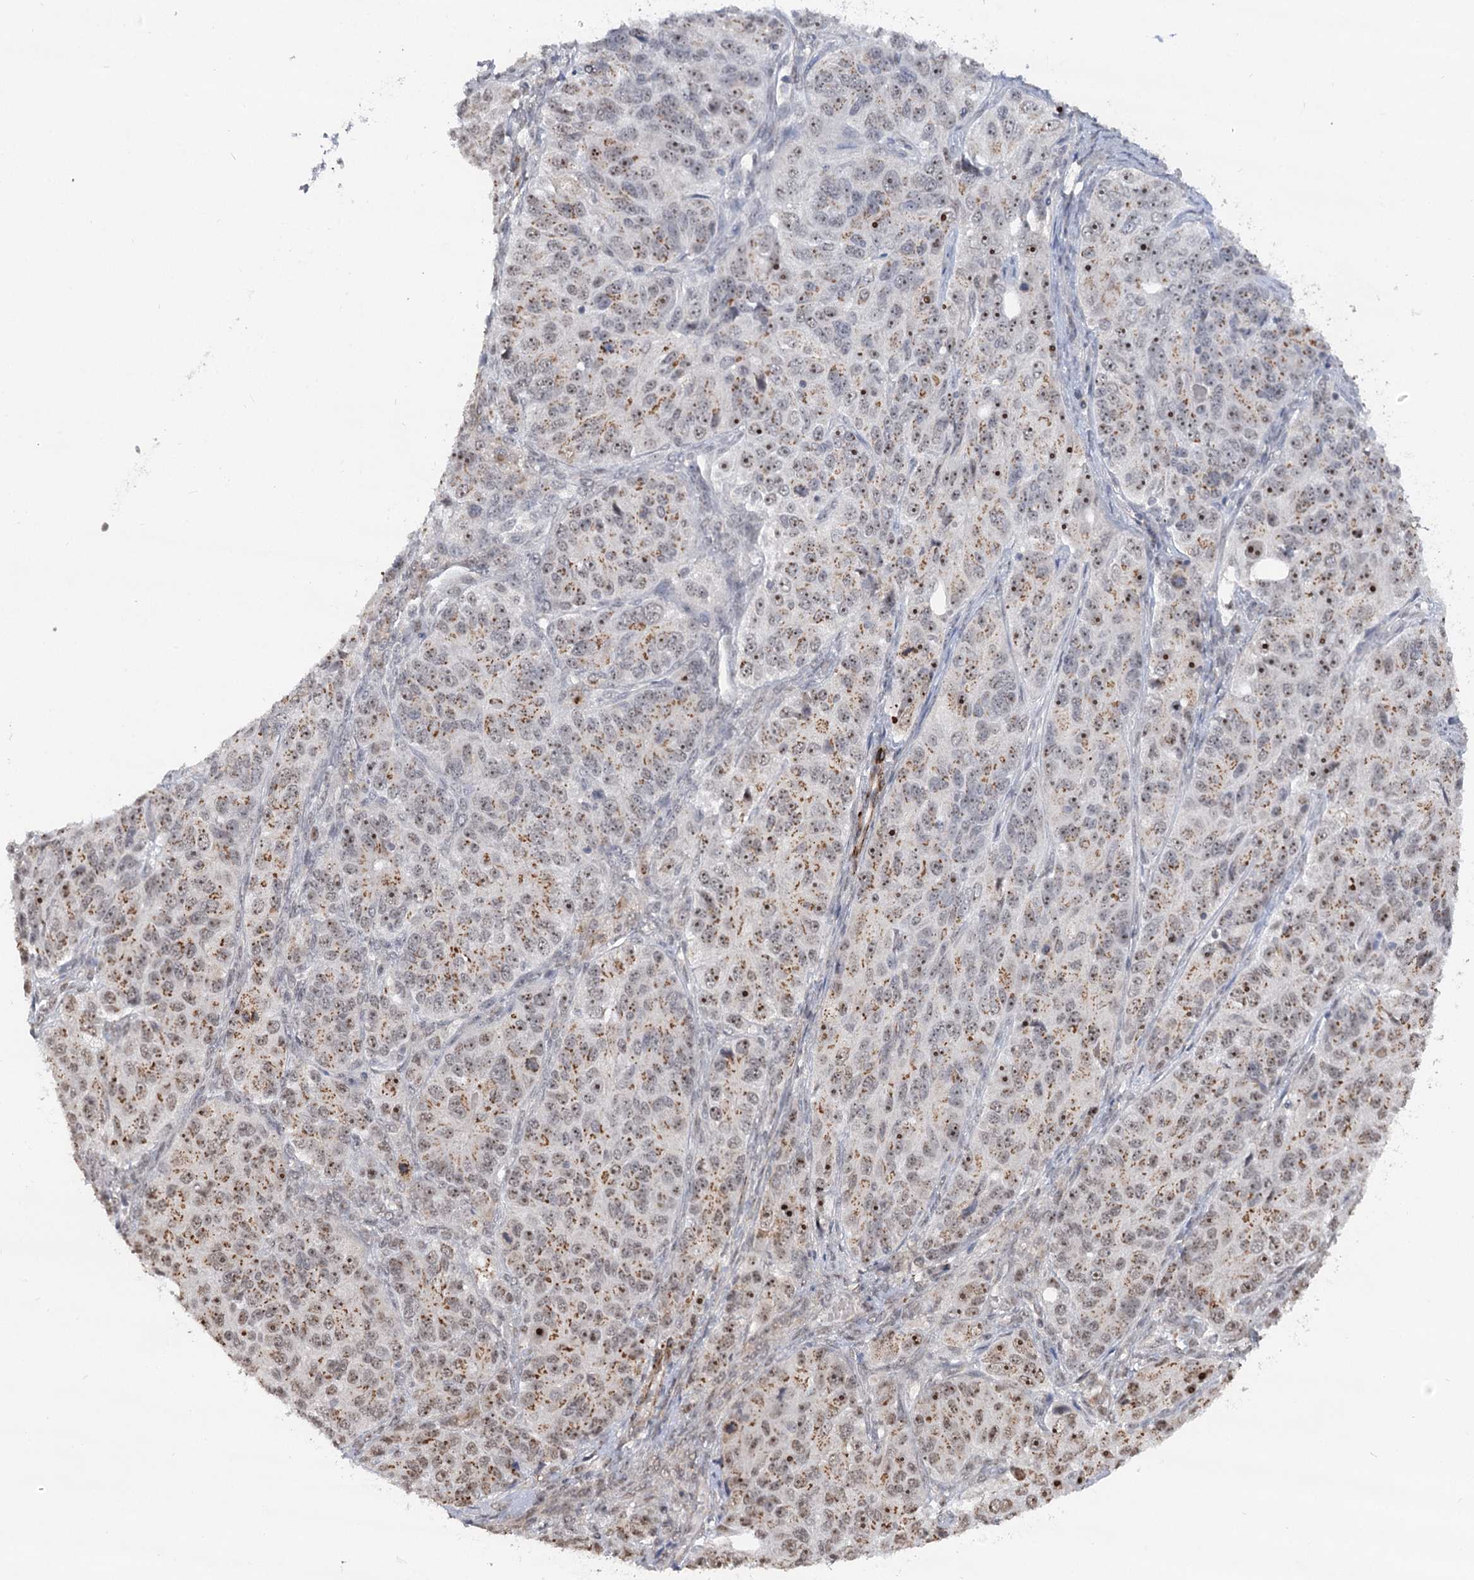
{"staining": {"intensity": "moderate", "quantity": ">75%", "location": "cytoplasmic/membranous,nuclear"}, "tissue": "ovarian cancer", "cell_type": "Tumor cells", "image_type": "cancer", "snomed": [{"axis": "morphology", "description": "Carcinoma, endometroid"}, {"axis": "topography", "description": "Ovary"}], "caption": "Ovarian cancer stained with DAB immunohistochemistry (IHC) exhibits medium levels of moderate cytoplasmic/membranous and nuclear expression in about >75% of tumor cells.", "gene": "GNL3L", "patient": {"sex": "female", "age": 51}}